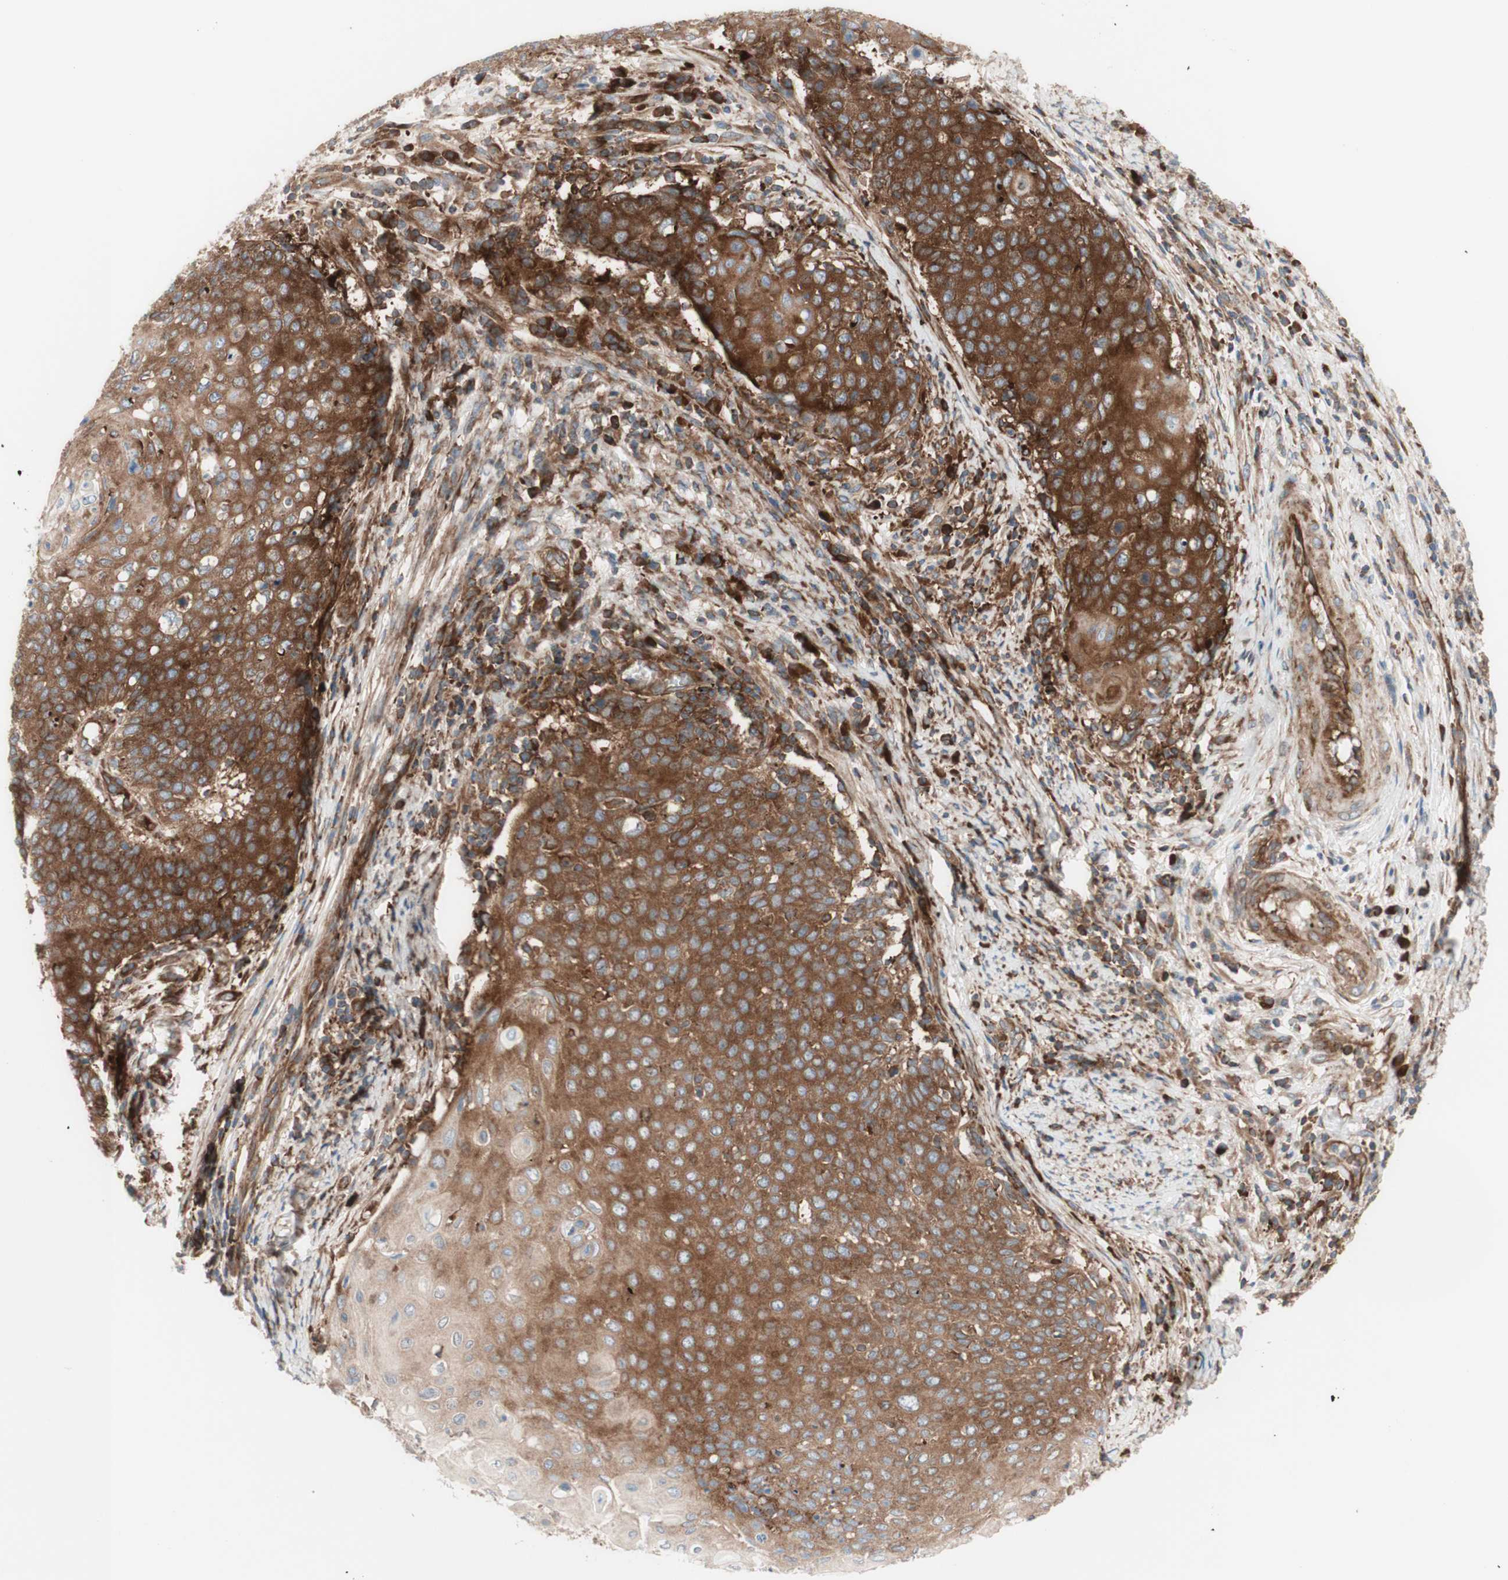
{"staining": {"intensity": "moderate", "quantity": ">75%", "location": "cytoplasmic/membranous"}, "tissue": "cervical cancer", "cell_type": "Tumor cells", "image_type": "cancer", "snomed": [{"axis": "morphology", "description": "Squamous cell carcinoma, NOS"}, {"axis": "topography", "description": "Cervix"}], "caption": "Cervical cancer (squamous cell carcinoma) stained with a protein marker exhibits moderate staining in tumor cells.", "gene": "CCN4", "patient": {"sex": "female", "age": 39}}